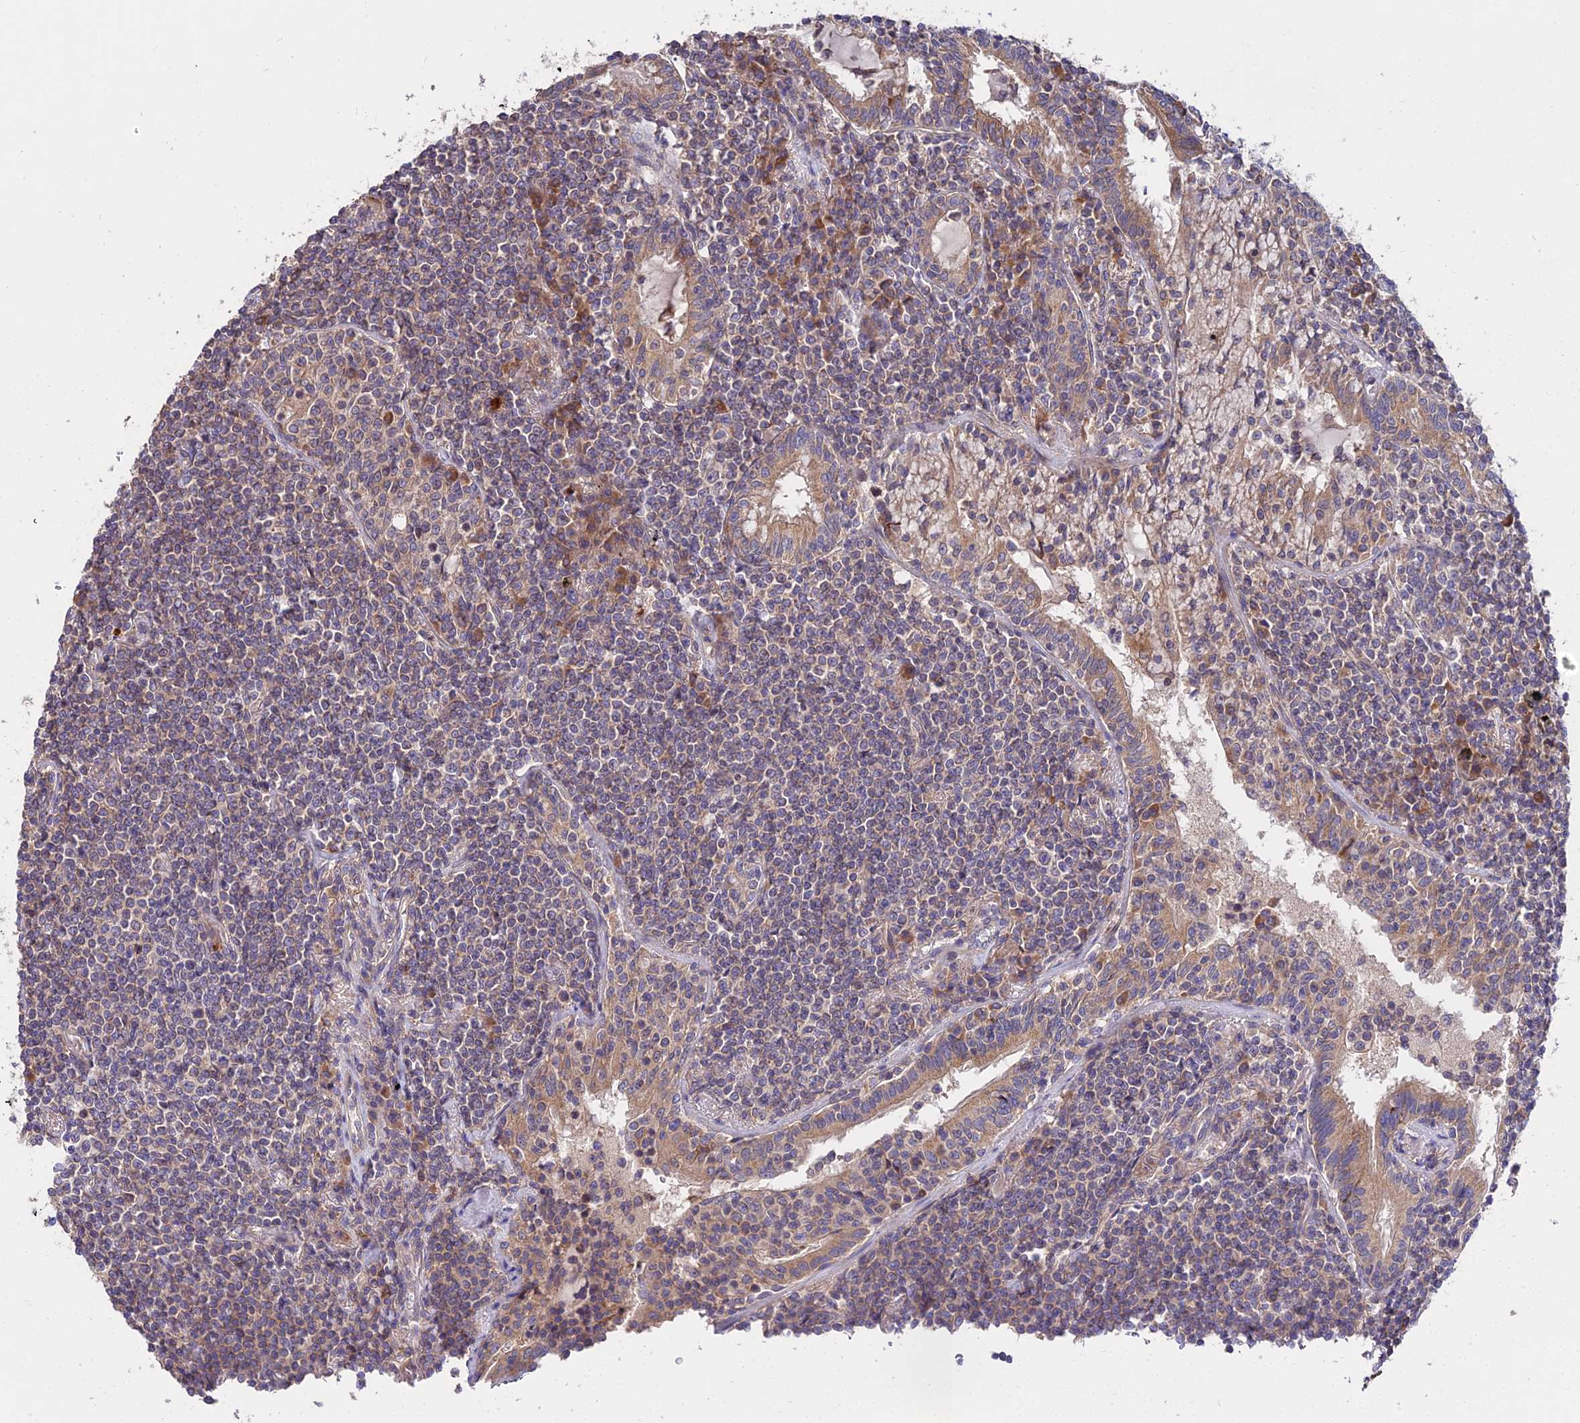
{"staining": {"intensity": "weak", "quantity": "25%-75%", "location": "cytoplasmic/membranous"}, "tissue": "lymphoma", "cell_type": "Tumor cells", "image_type": "cancer", "snomed": [{"axis": "morphology", "description": "Malignant lymphoma, non-Hodgkin's type, Low grade"}, {"axis": "topography", "description": "Lung"}], "caption": "Low-grade malignant lymphoma, non-Hodgkin's type stained with a protein marker displays weak staining in tumor cells.", "gene": "CDC37L1", "patient": {"sex": "female", "age": 71}}